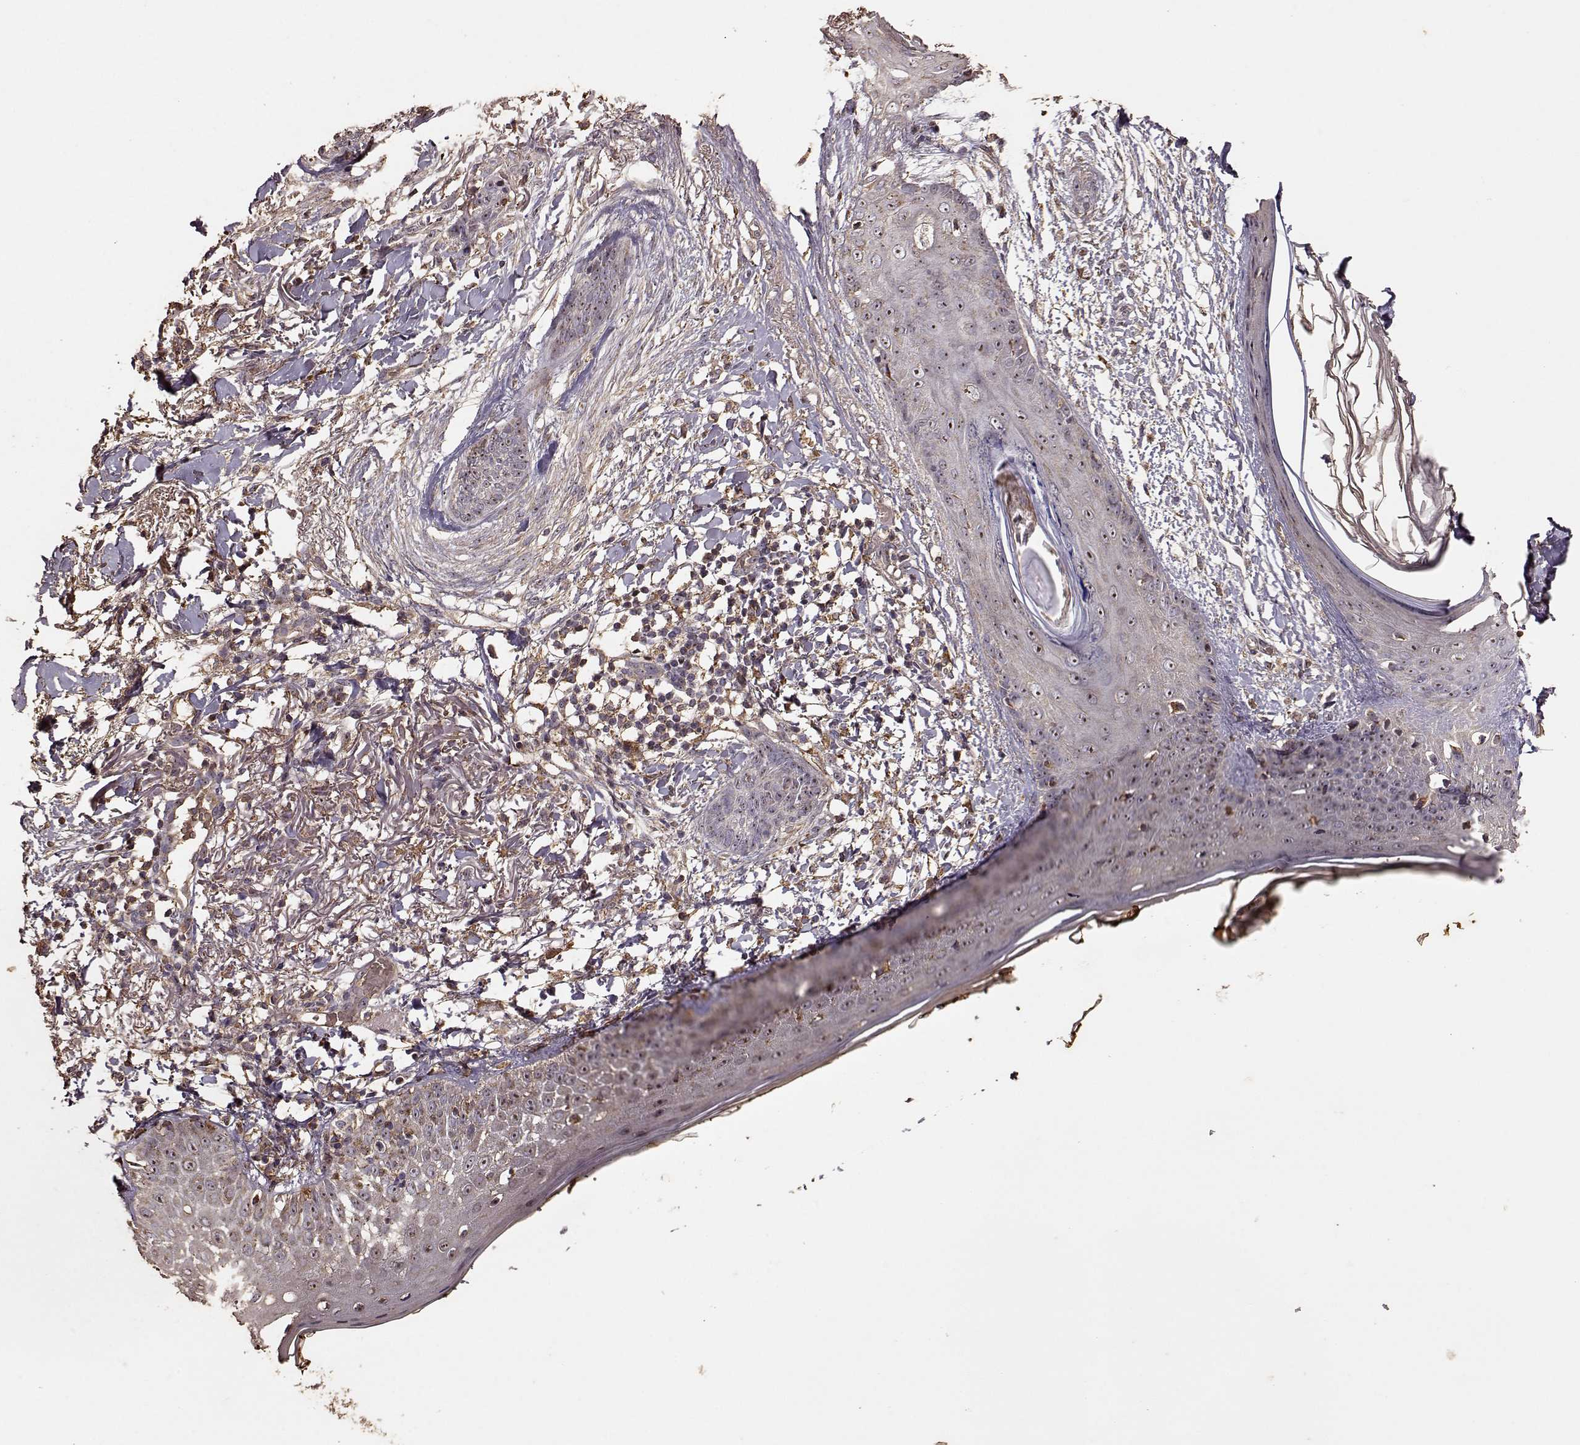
{"staining": {"intensity": "moderate", "quantity": "25%-75%", "location": "cytoplasmic/membranous,nuclear"}, "tissue": "skin cancer", "cell_type": "Tumor cells", "image_type": "cancer", "snomed": [{"axis": "morphology", "description": "Normal tissue, NOS"}, {"axis": "morphology", "description": "Basal cell carcinoma"}, {"axis": "topography", "description": "Skin"}], "caption": "Skin cancer (basal cell carcinoma) stained with DAB immunohistochemistry (IHC) reveals medium levels of moderate cytoplasmic/membranous and nuclear expression in approximately 25%-75% of tumor cells.", "gene": "PTGES2", "patient": {"sex": "male", "age": 84}}